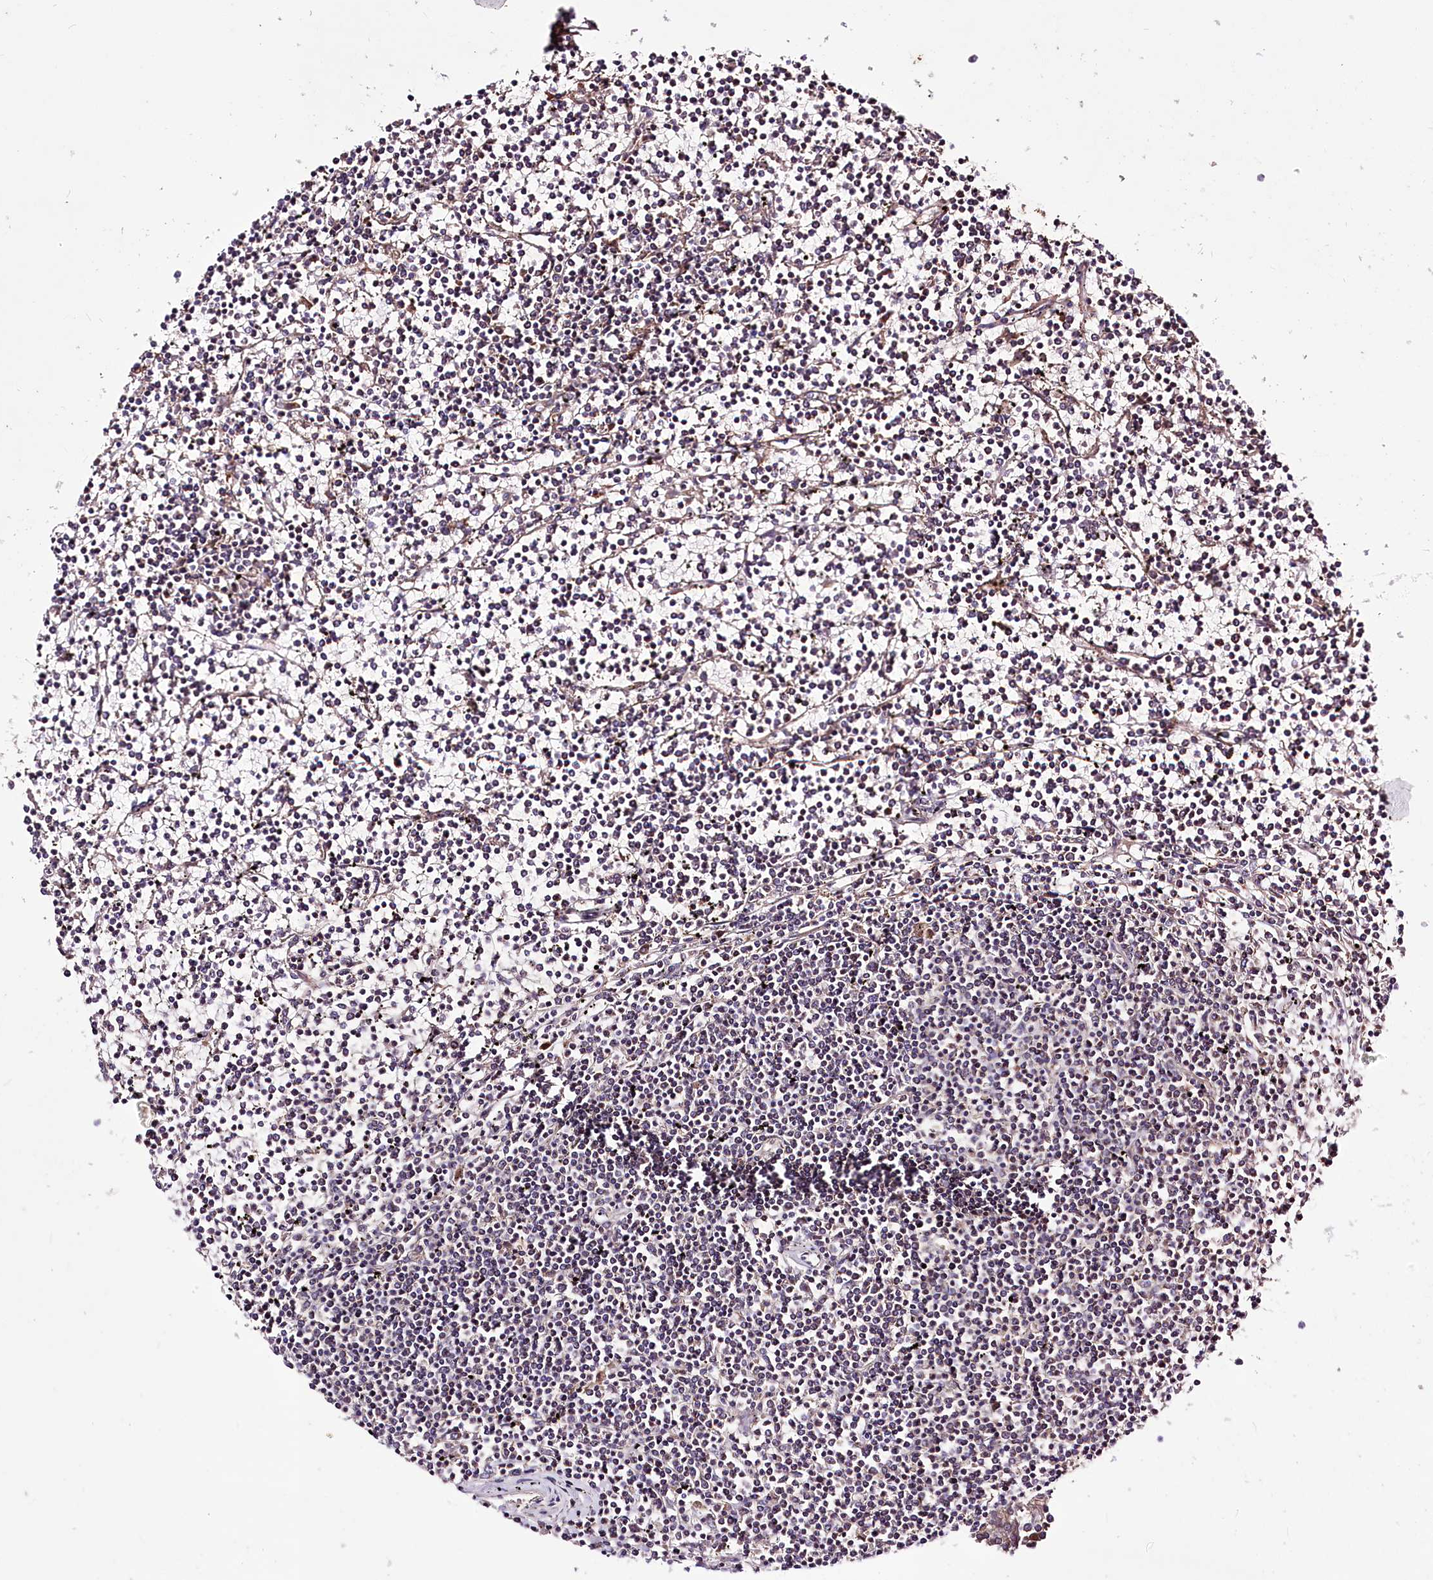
{"staining": {"intensity": "negative", "quantity": "none", "location": "none"}, "tissue": "lymphoma", "cell_type": "Tumor cells", "image_type": "cancer", "snomed": [{"axis": "morphology", "description": "Malignant lymphoma, non-Hodgkin's type, Low grade"}, {"axis": "topography", "description": "Spleen"}], "caption": "DAB immunohistochemical staining of human lymphoma demonstrates no significant positivity in tumor cells.", "gene": "WWC1", "patient": {"sex": "female", "age": 19}}